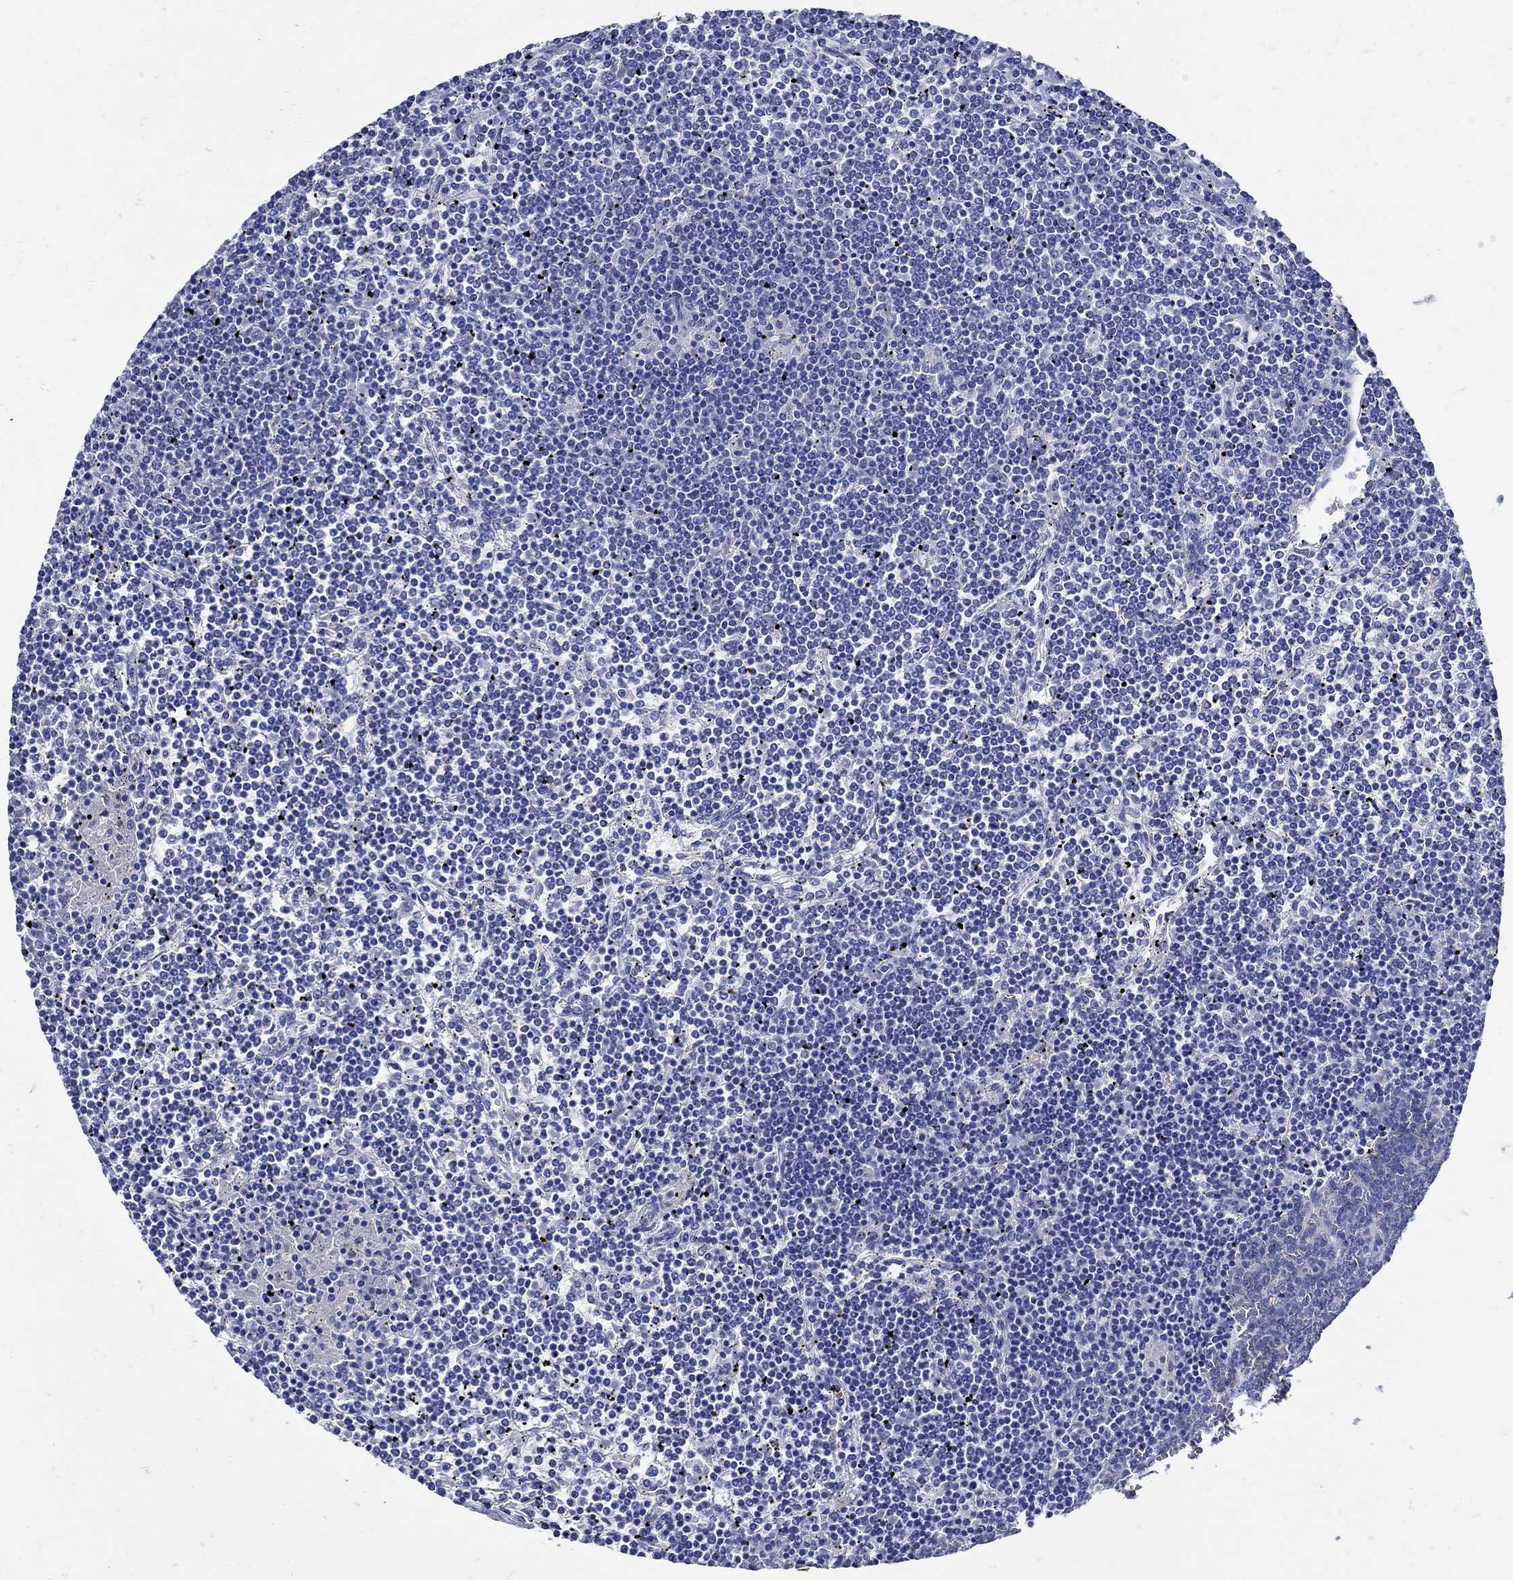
{"staining": {"intensity": "negative", "quantity": "none", "location": "none"}, "tissue": "lymphoma", "cell_type": "Tumor cells", "image_type": "cancer", "snomed": [{"axis": "morphology", "description": "Malignant lymphoma, non-Hodgkin's type, Low grade"}, {"axis": "topography", "description": "Spleen"}], "caption": "This is an IHC photomicrograph of human lymphoma. There is no positivity in tumor cells.", "gene": "NOS1", "patient": {"sex": "female", "age": 19}}